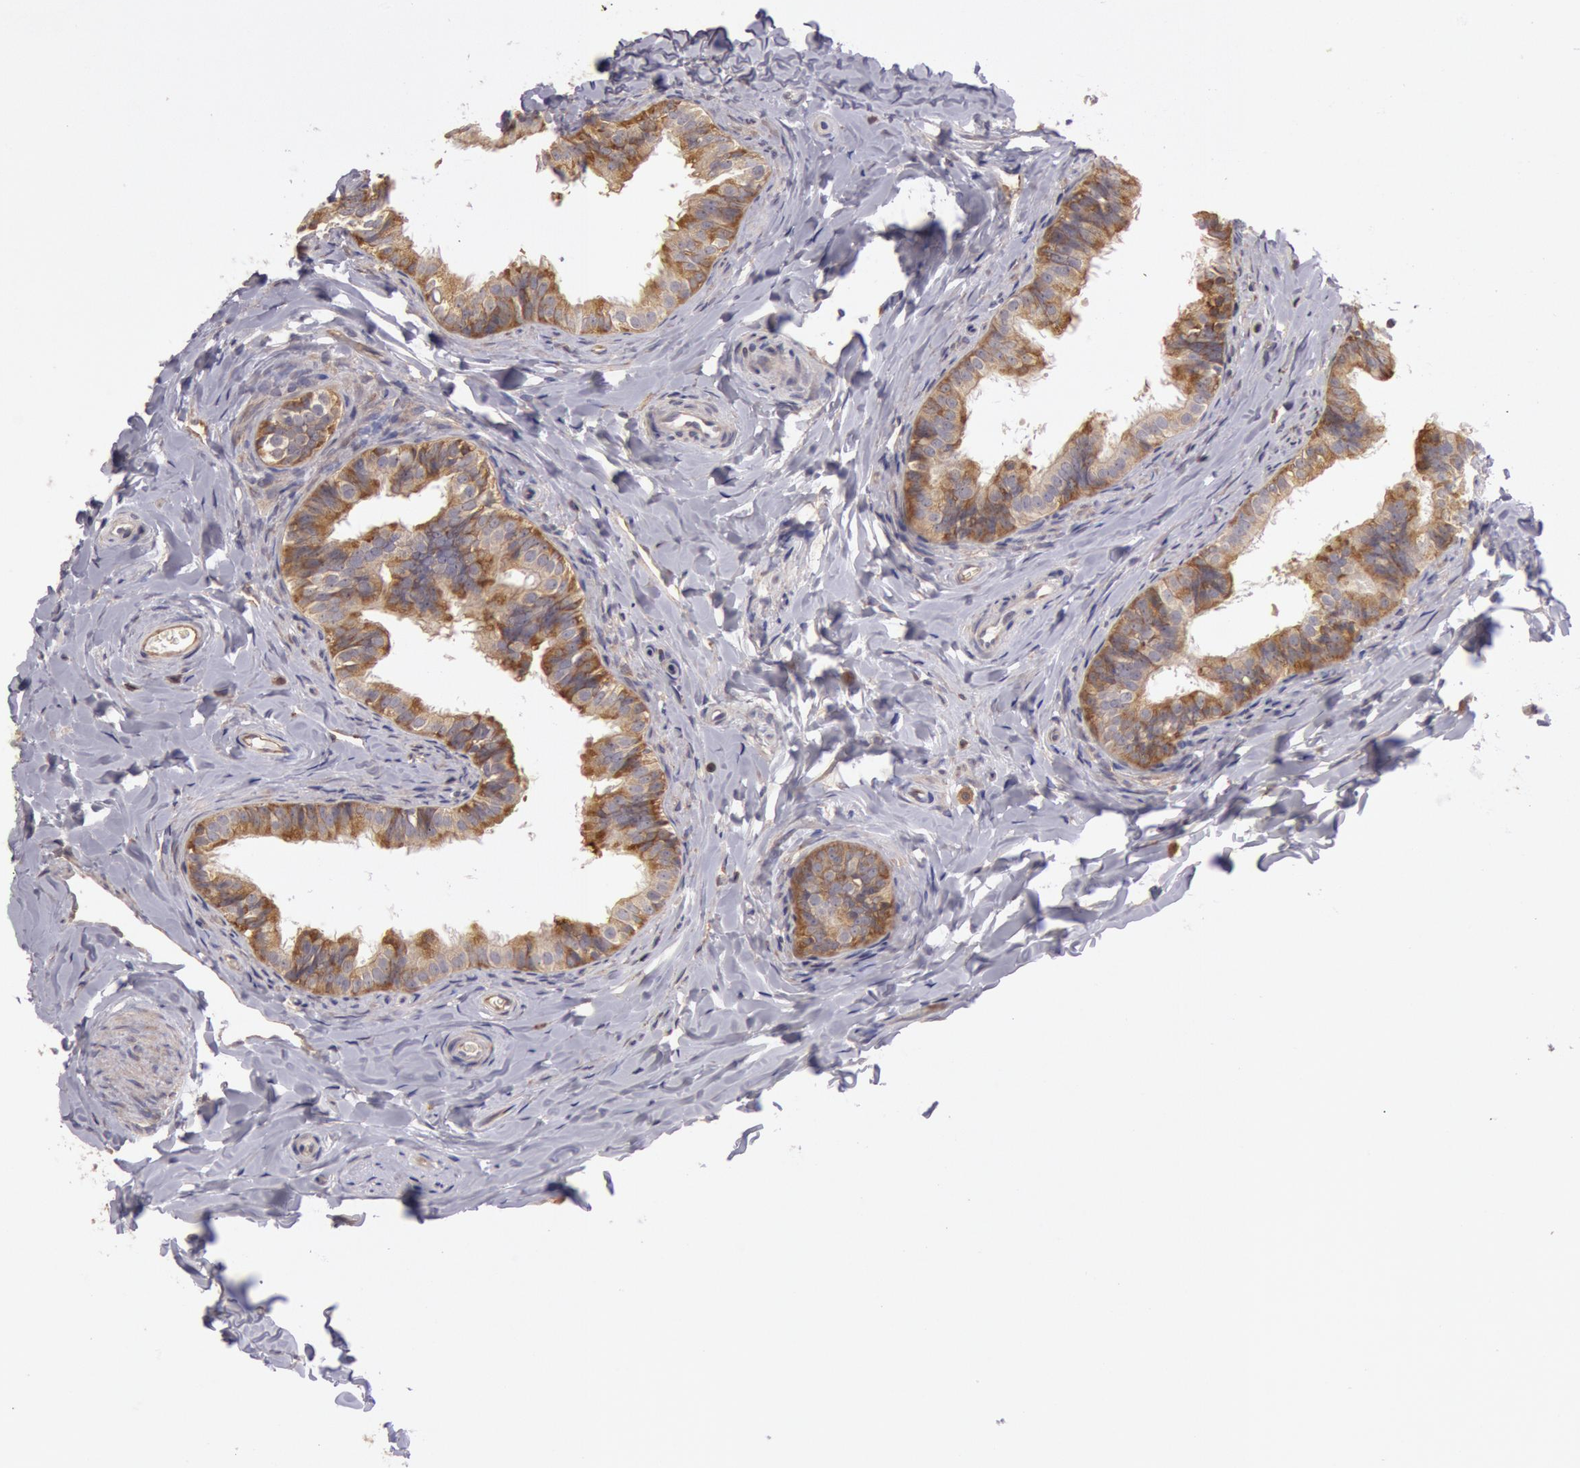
{"staining": {"intensity": "strong", "quantity": "25%-75%", "location": "cytoplasmic/membranous"}, "tissue": "epididymis", "cell_type": "Glandular cells", "image_type": "normal", "snomed": [{"axis": "morphology", "description": "Normal tissue, NOS"}, {"axis": "topography", "description": "Epididymis"}], "caption": "A high-resolution image shows immunohistochemistry staining of unremarkable epididymis, which shows strong cytoplasmic/membranous staining in approximately 25%-75% of glandular cells. (brown staining indicates protein expression, while blue staining denotes nuclei).", "gene": "NMT2", "patient": {"sex": "male", "age": 26}}